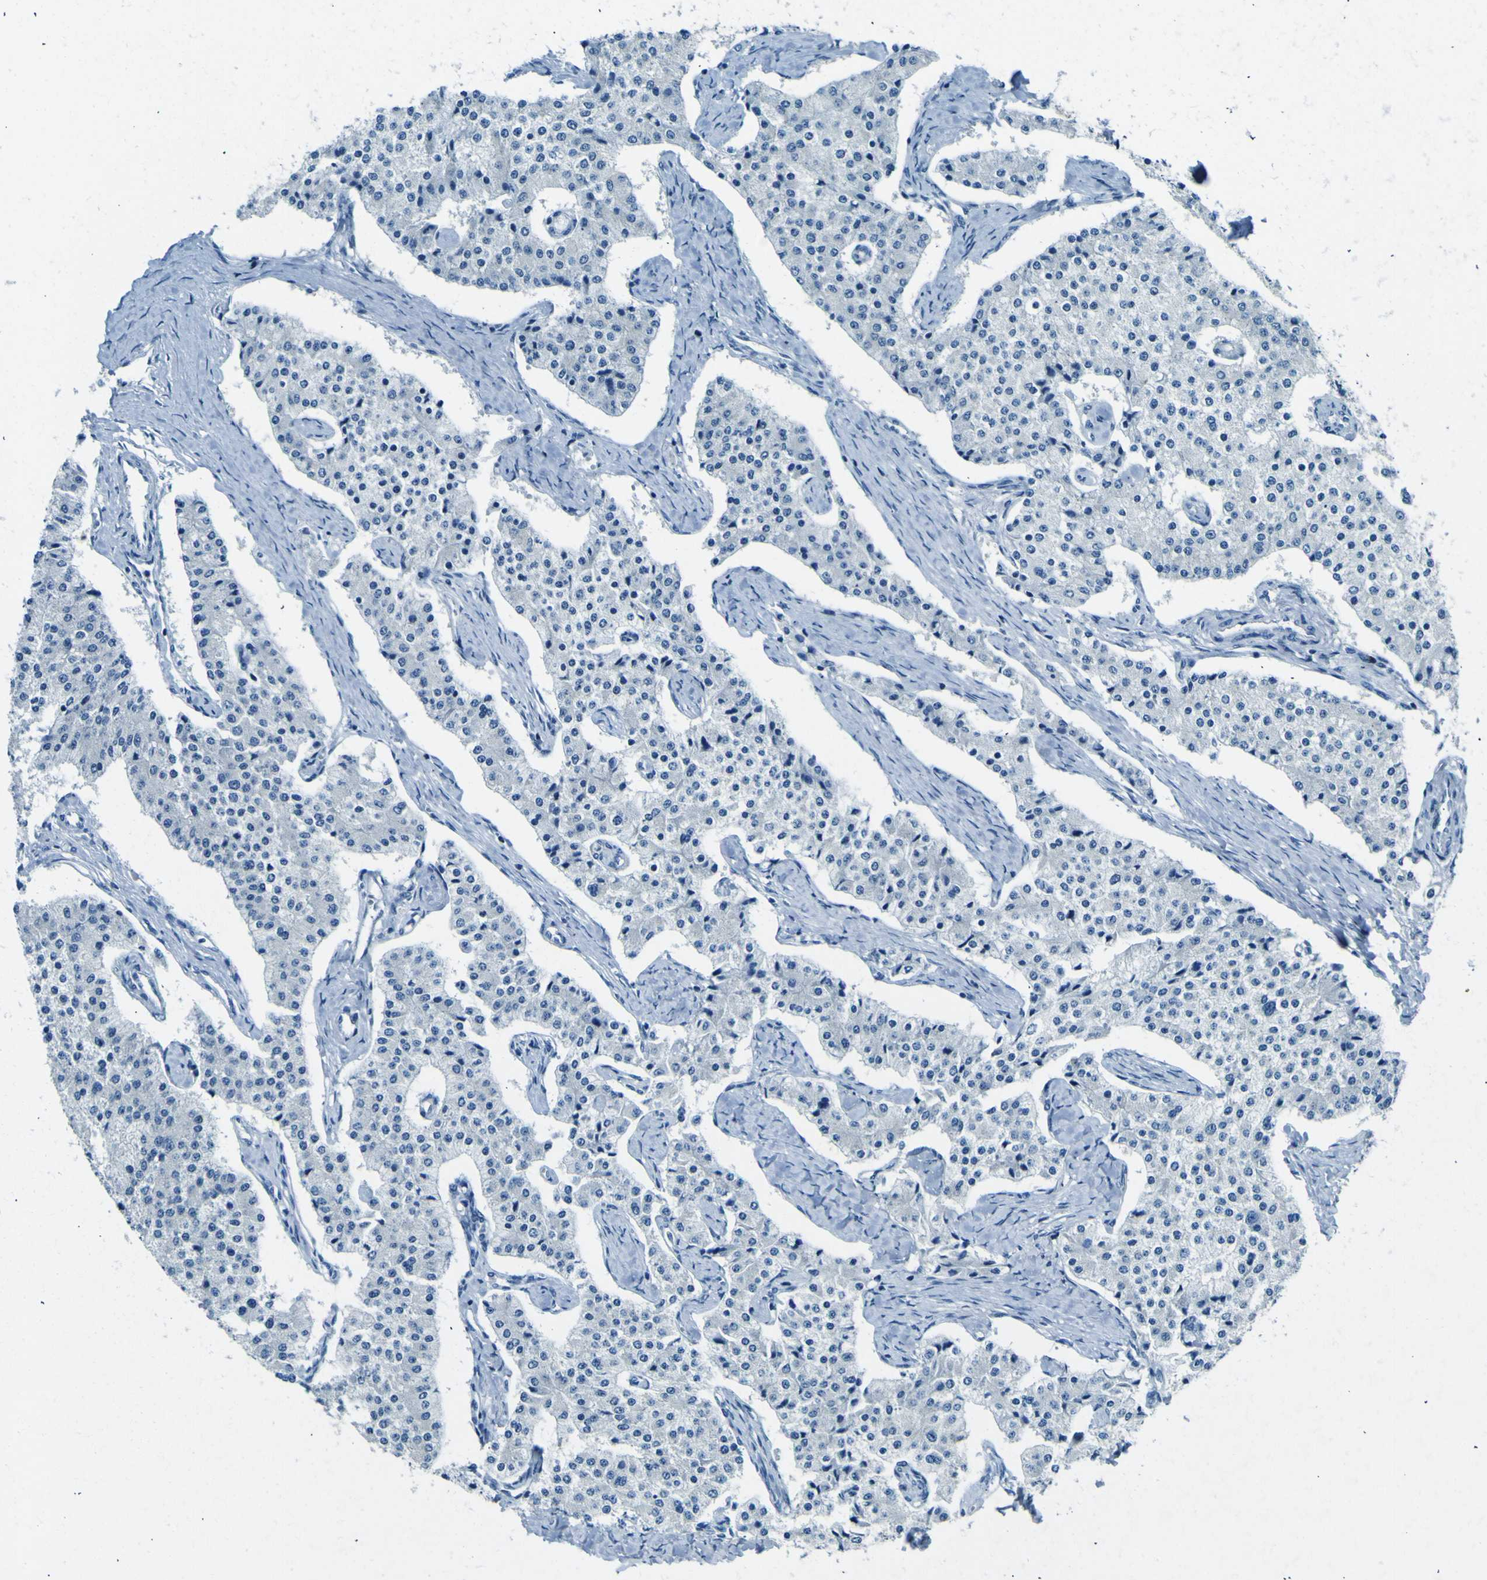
{"staining": {"intensity": "negative", "quantity": "none", "location": "none"}, "tissue": "carcinoid", "cell_type": "Tumor cells", "image_type": "cancer", "snomed": [{"axis": "morphology", "description": "Carcinoid, malignant, NOS"}, {"axis": "topography", "description": "Colon"}], "caption": "Carcinoid stained for a protein using immunohistochemistry (IHC) exhibits no staining tumor cells.", "gene": "SORCS1", "patient": {"sex": "female", "age": 52}}